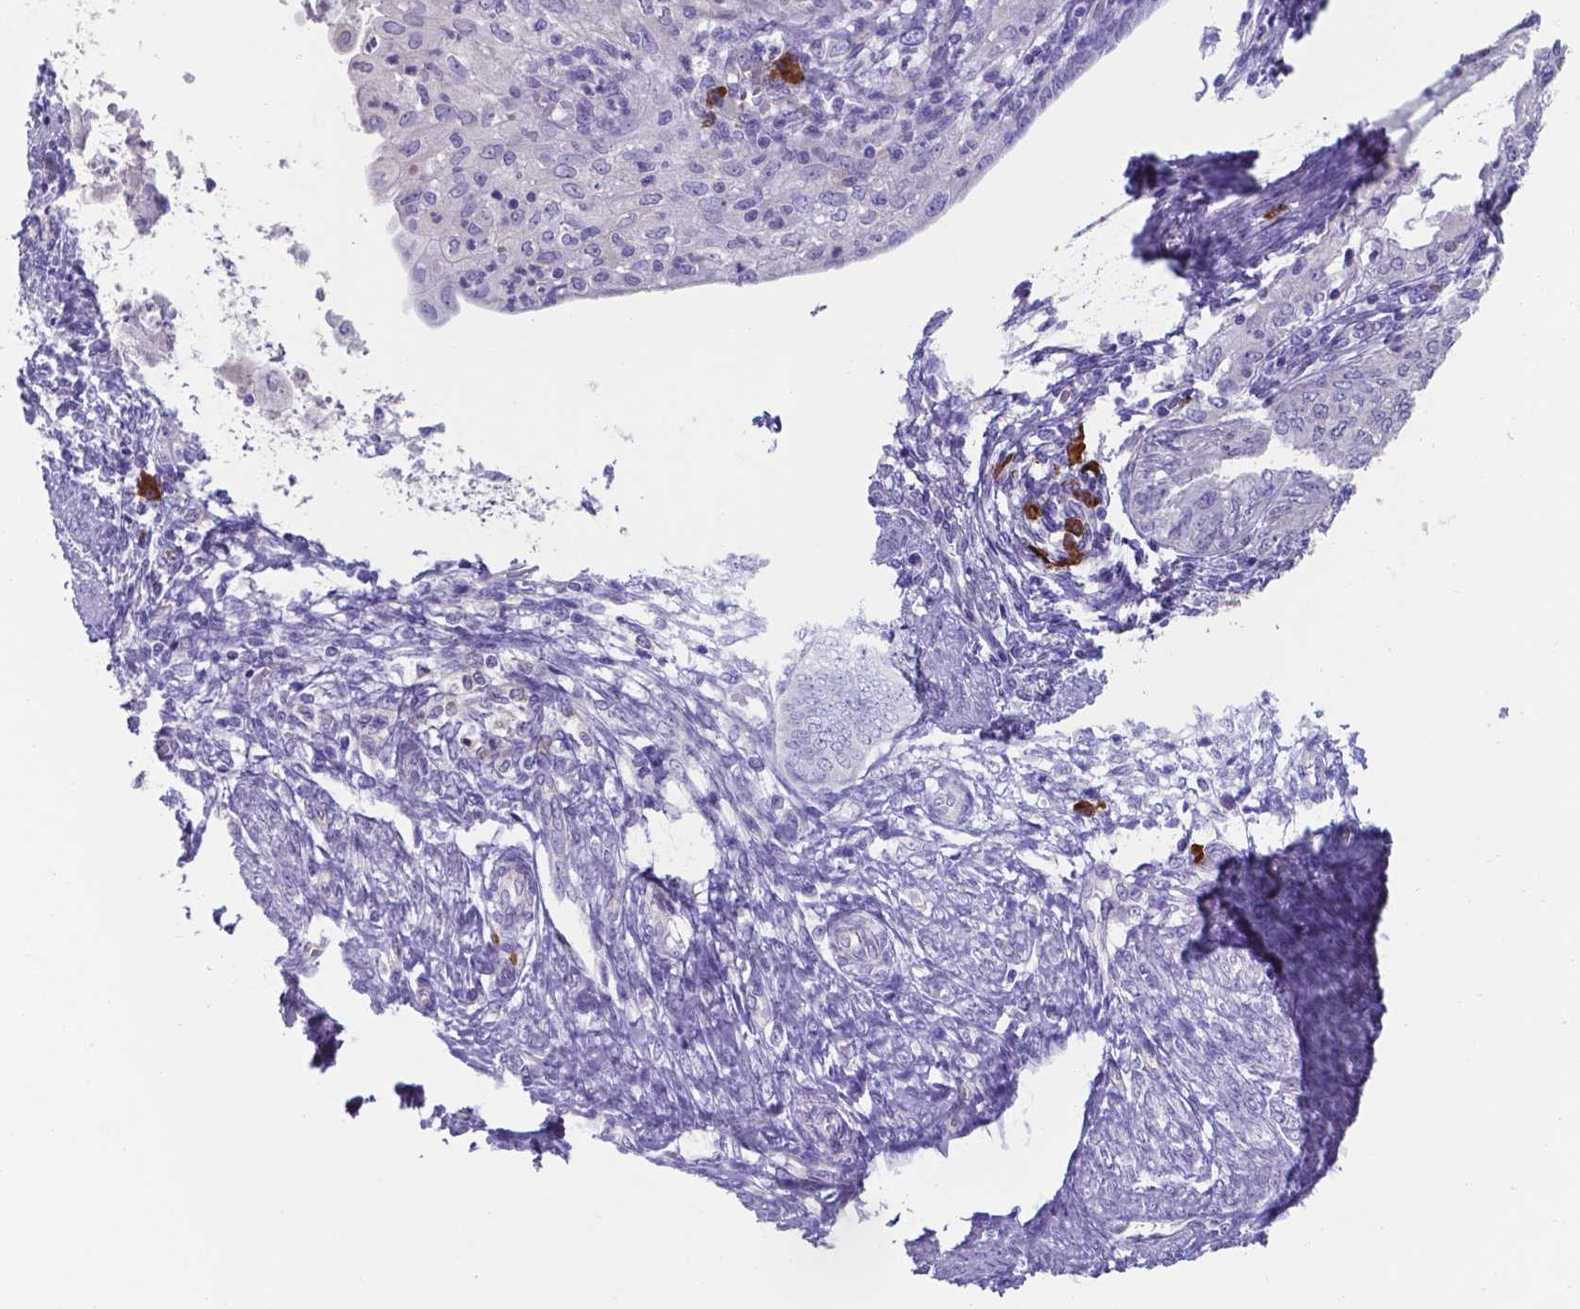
{"staining": {"intensity": "negative", "quantity": "none", "location": "none"}, "tissue": "endometrial cancer", "cell_type": "Tumor cells", "image_type": "cancer", "snomed": [{"axis": "morphology", "description": "Adenocarcinoma, NOS"}, {"axis": "topography", "description": "Endometrium"}], "caption": "A micrograph of endometrial adenocarcinoma stained for a protein reveals no brown staining in tumor cells.", "gene": "UBE2J1", "patient": {"sex": "female", "age": 68}}